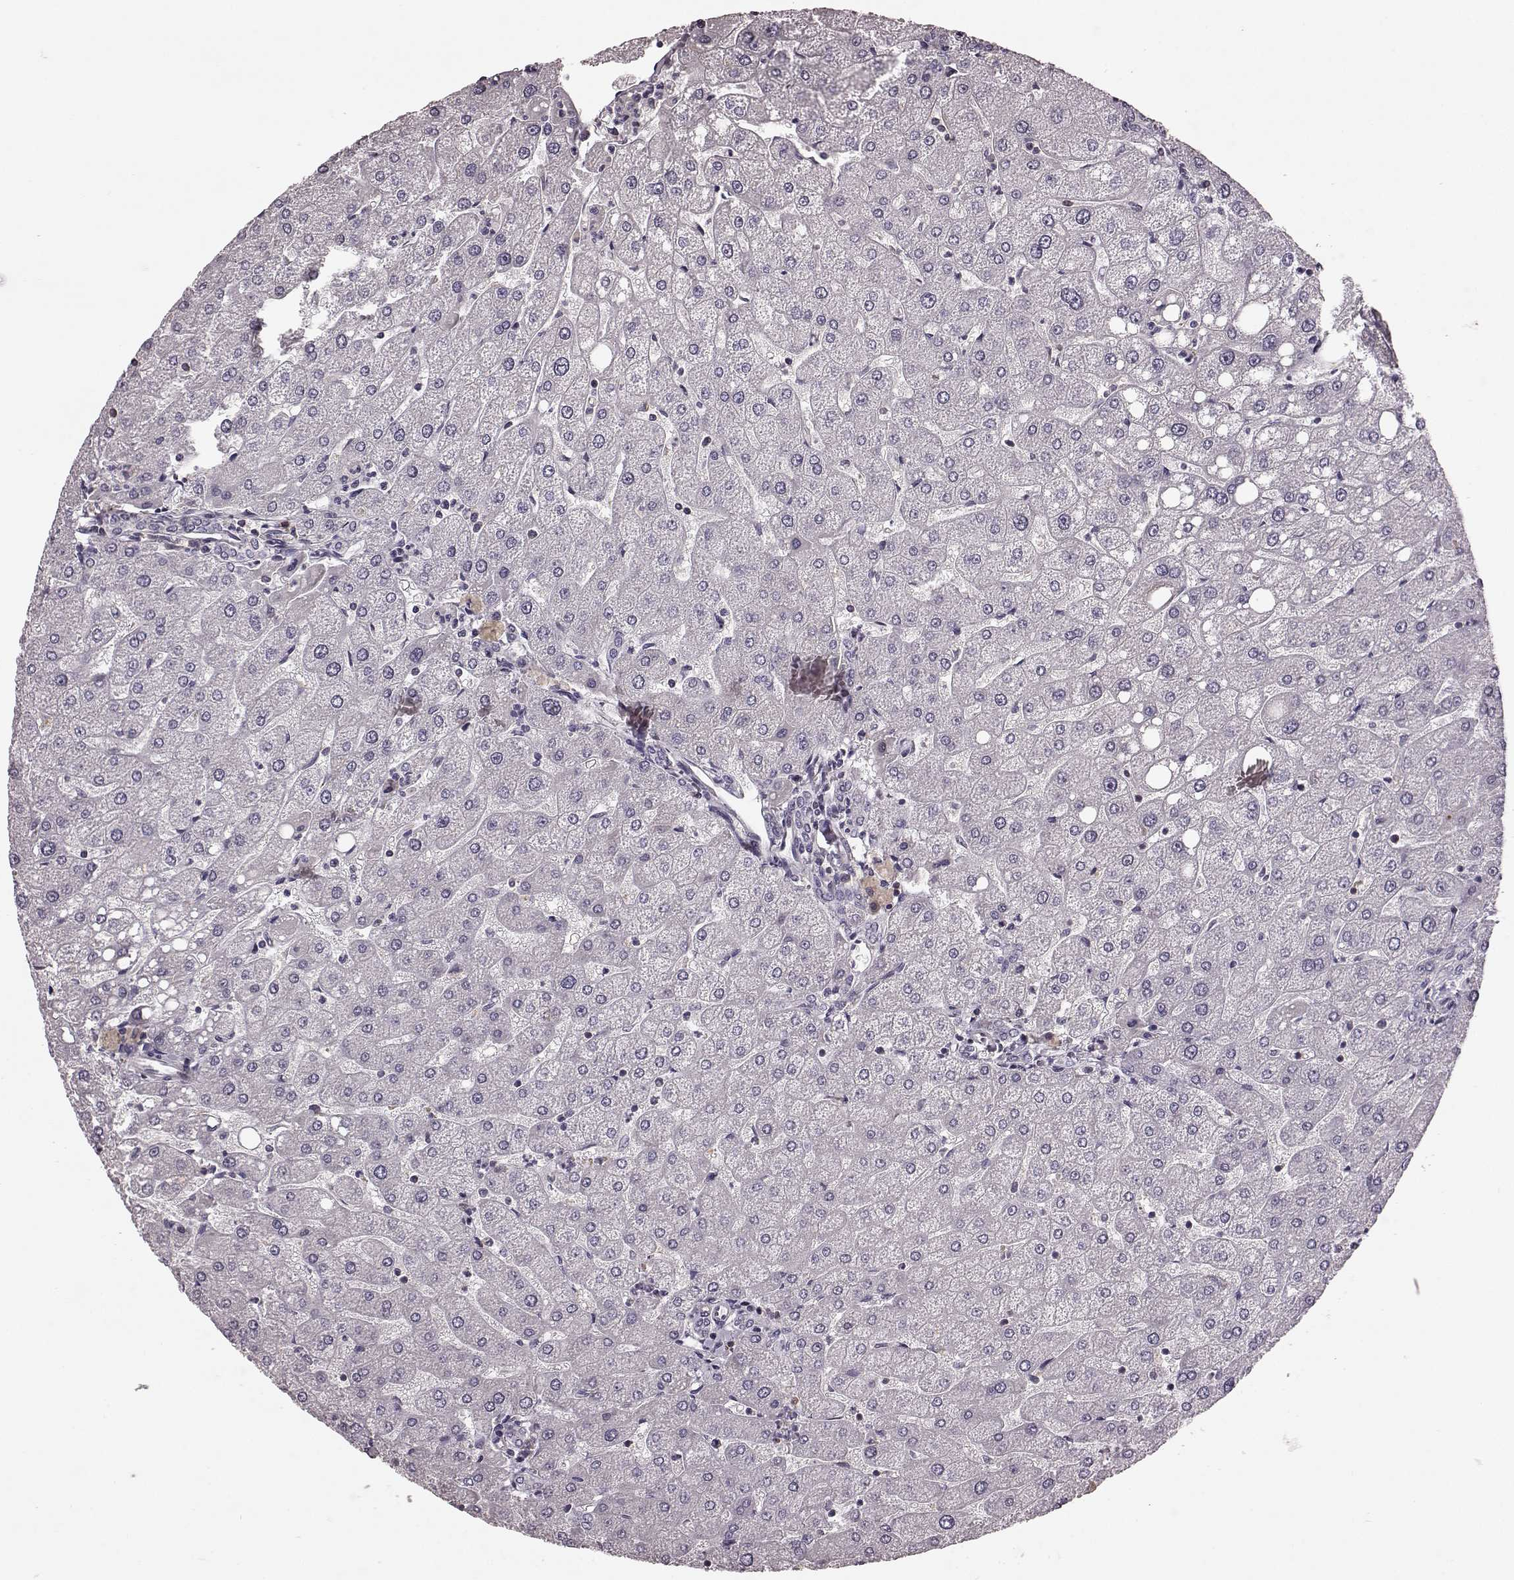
{"staining": {"intensity": "negative", "quantity": "none", "location": "none"}, "tissue": "liver", "cell_type": "Cholangiocytes", "image_type": "normal", "snomed": [{"axis": "morphology", "description": "Normal tissue, NOS"}, {"axis": "topography", "description": "Liver"}], "caption": "Cholangiocytes show no significant protein expression in normal liver. The staining is performed using DAB brown chromogen with nuclei counter-stained in using hematoxylin.", "gene": "PDCD1", "patient": {"sex": "male", "age": 67}}